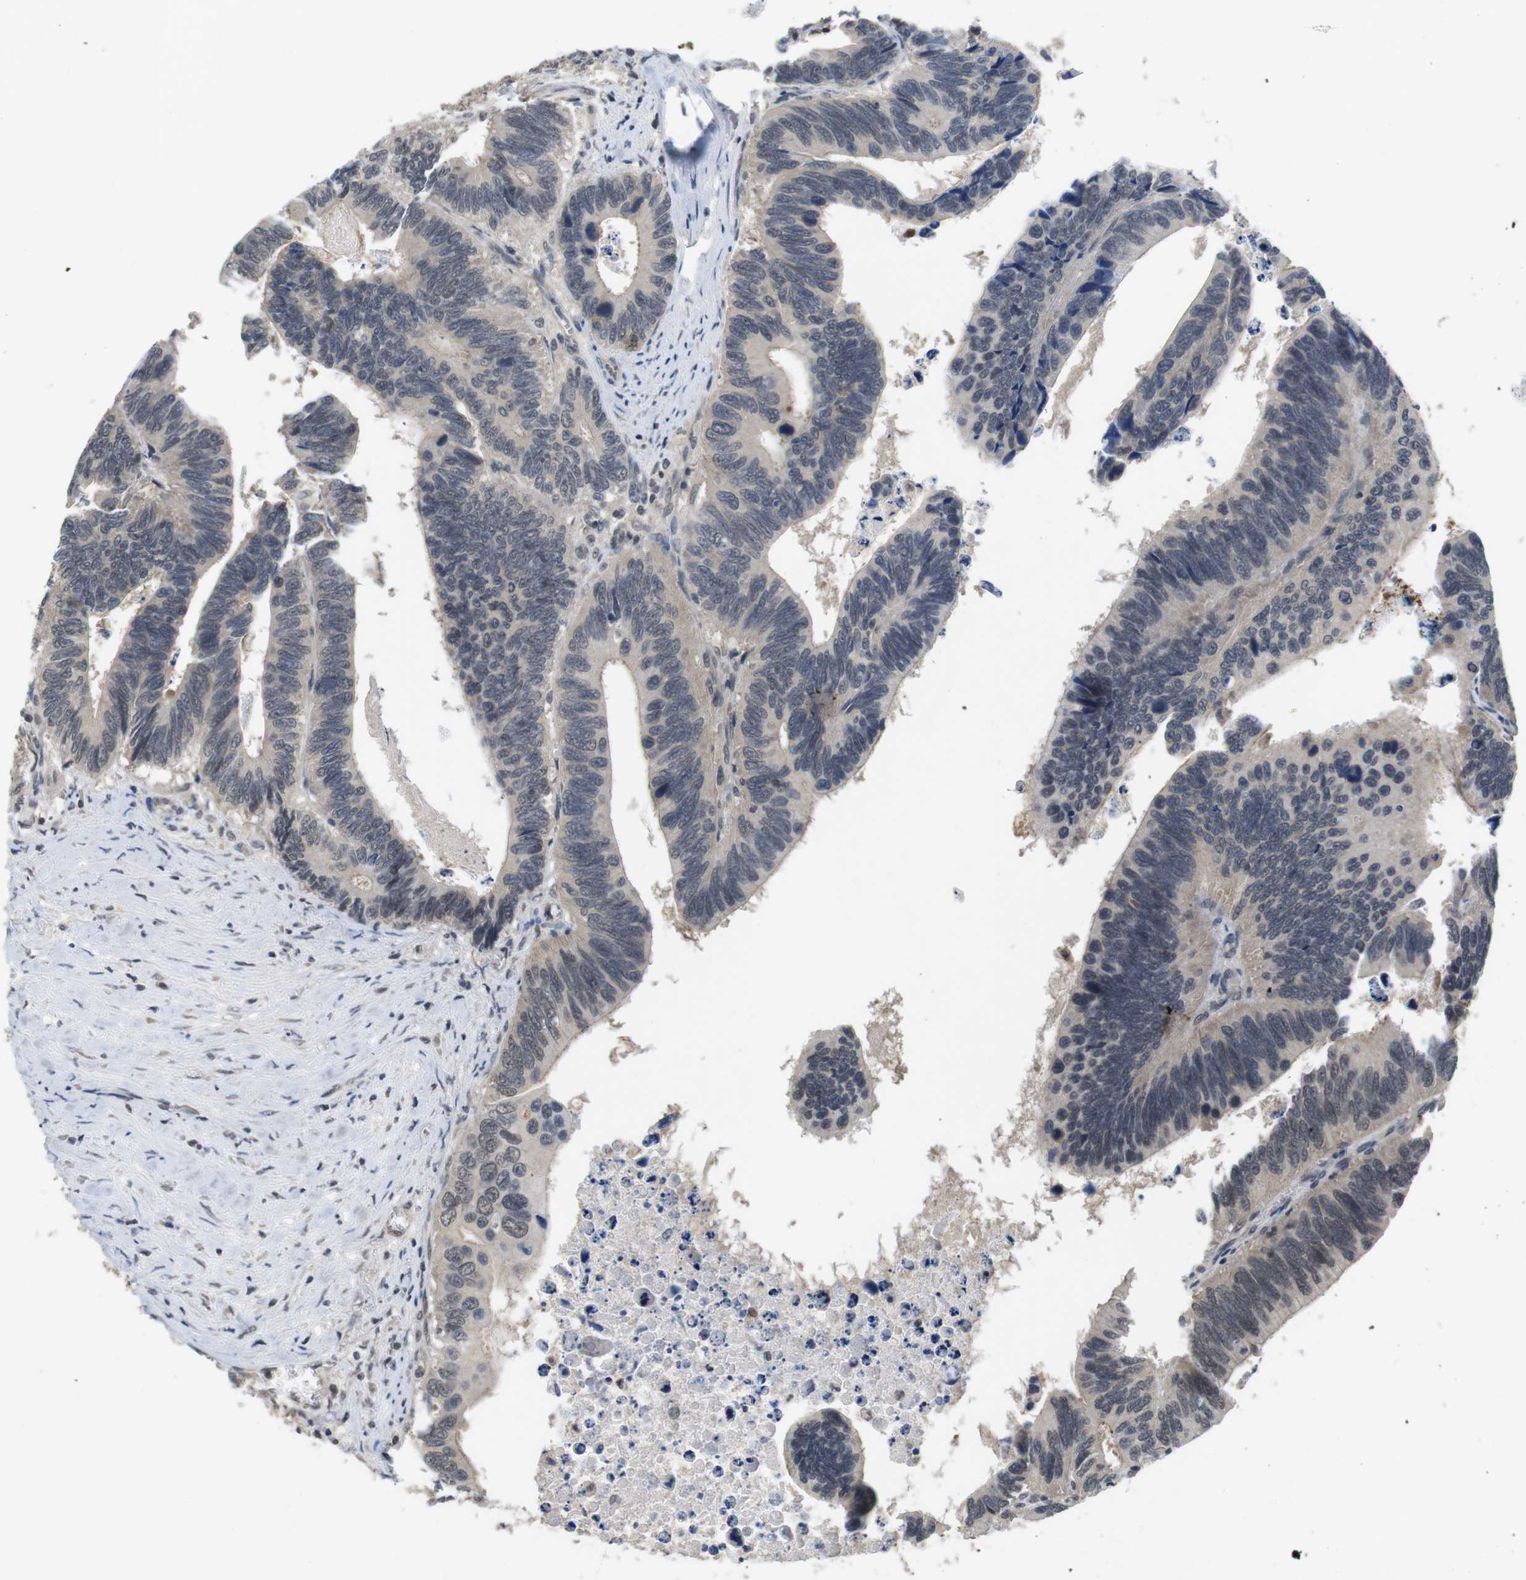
{"staining": {"intensity": "weak", "quantity": "25%-75%", "location": "cytoplasmic/membranous,nuclear"}, "tissue": "colorectal cancer", "cell_type": "Tumor cells", "image_type": "cancer", "snomed": [{"axis": "morphology", "description": "Adenocarcinoma, NOS"}, {"axis": "topography", "description": "Colon"}], "caption": "The photomicrograph displays immunohistochemical staining of colorectal adenocarcinoma. There is weak cytoplasmic/membranous and nuclear expression is appreciated in approximately 25%-75% of tumor cells.", "gene": "FADD", "patient": {"sex": "male", "age": 72}}